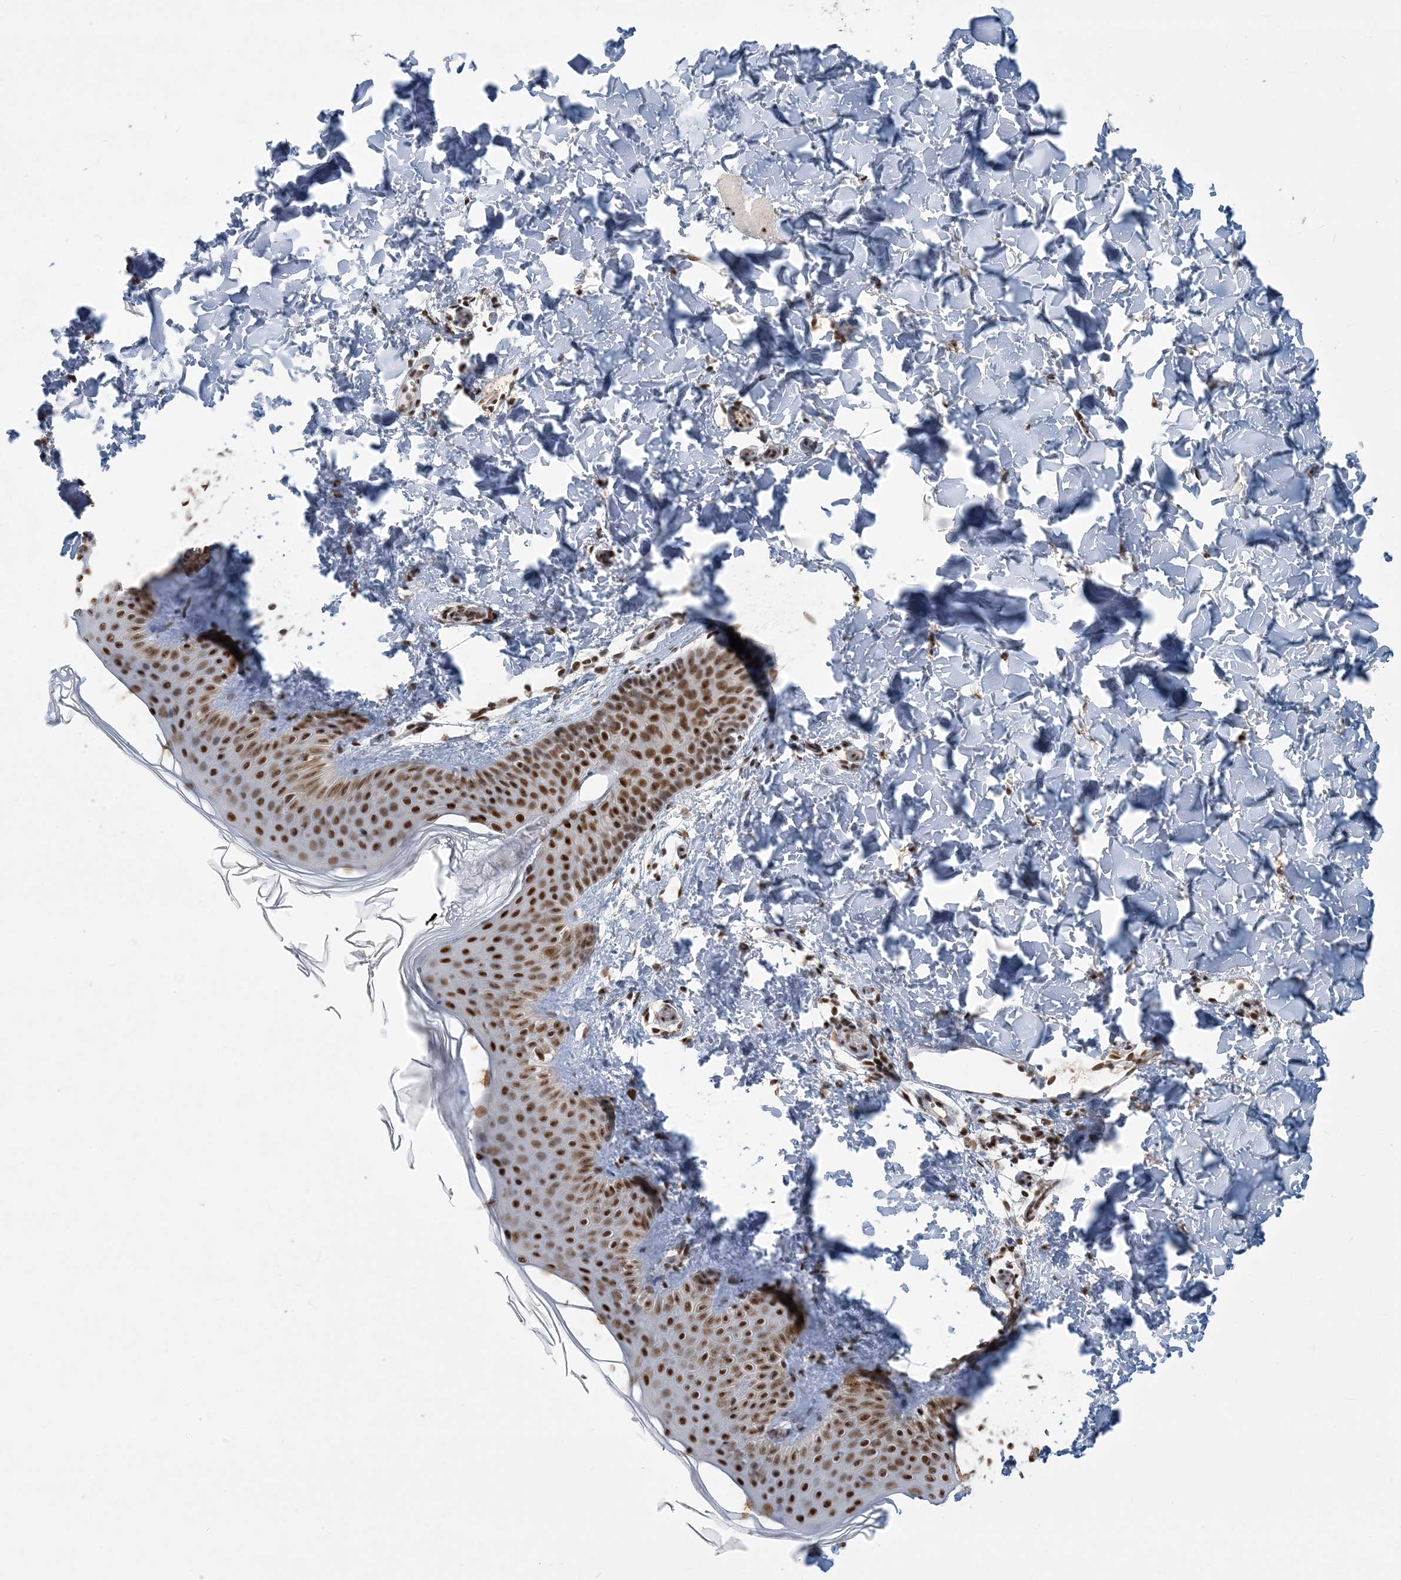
{"staining": {"intensity": "moderate", "quantity": ">75%", "location": "nuclear"}, "tissue": "skin", "cell_type": "Fibroblasts", "image_type": "normal", "snomed": [{"axis": "morphology", "description": "Normal tissue, NOS"}, {"axis": "topography", "description": "Skin"}], "caption": "Immunohistochemical staining of benign human skin demonstrates moderate nuclear protein expression in about >75% of fibroblasts. (Brightfield microscopy of DAB IHC at high magnification).", "gene": "PLRG1", "patient": {"sex": "male", "age": 36}}